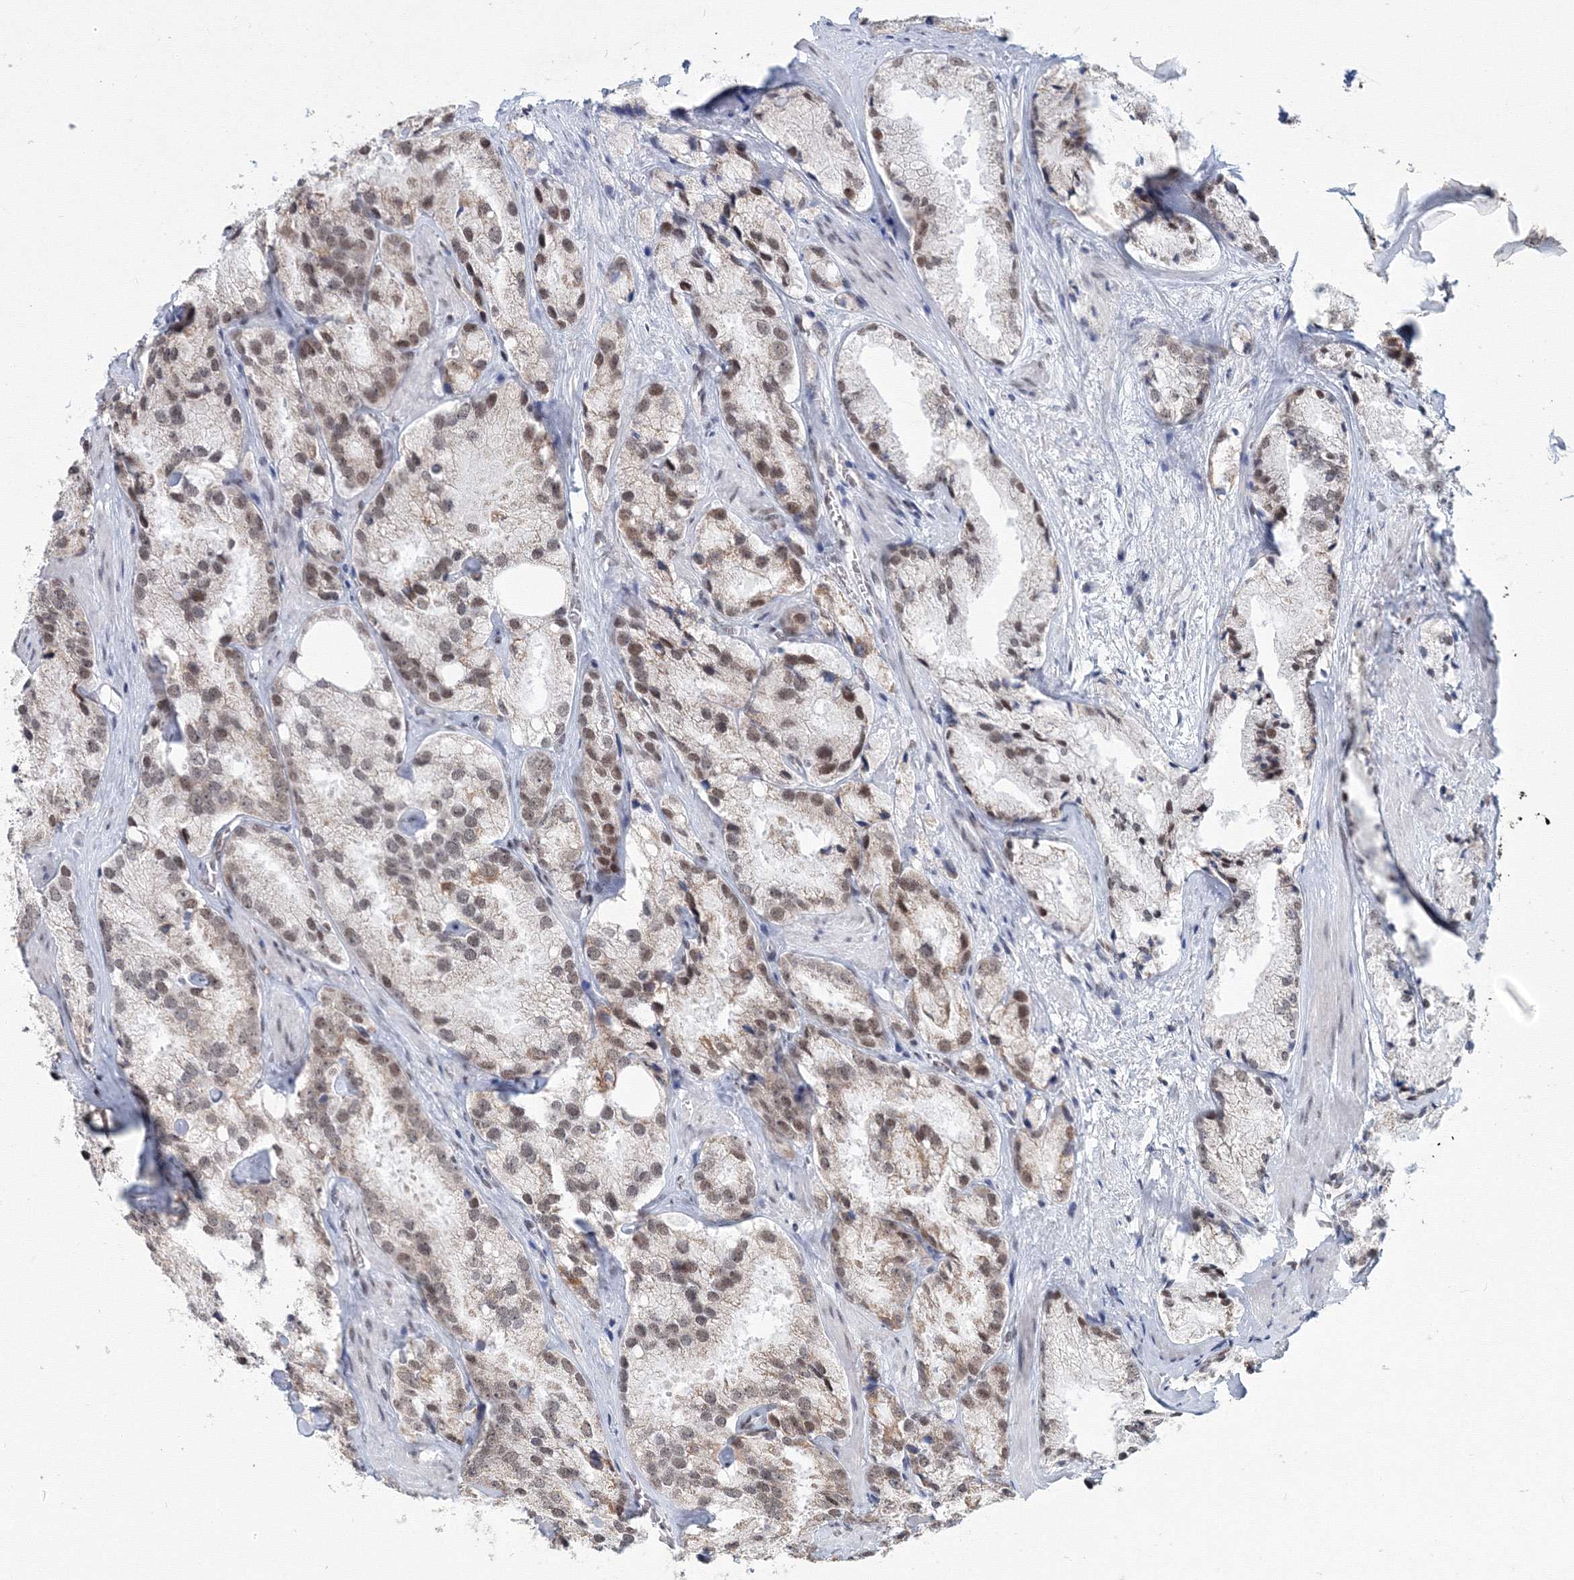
{"staining": {"intensity": "weak", "quantity": ">75%", "location": "cytoplasmic/membranous,nuclear"}, "tissue": "prostate cancer", "cell_type": "Tumor cells", "image_type": "cancer", "snomed": [{"axis": "morphology", "description": "Adenocarcinoma, High grade"}, {"axis": "topography", "description": "Prostate"}], "caption": "A photomicrograph showing weak cytoplasmic/membranous and nuclear staining in approximately >75% of tumor cells in high-grade adenocarcinoma (prostate), as visualized by brown immunohistochemical staining.", "gene": "SF3B6", "patient": {"sex": "male", "age": 66}}